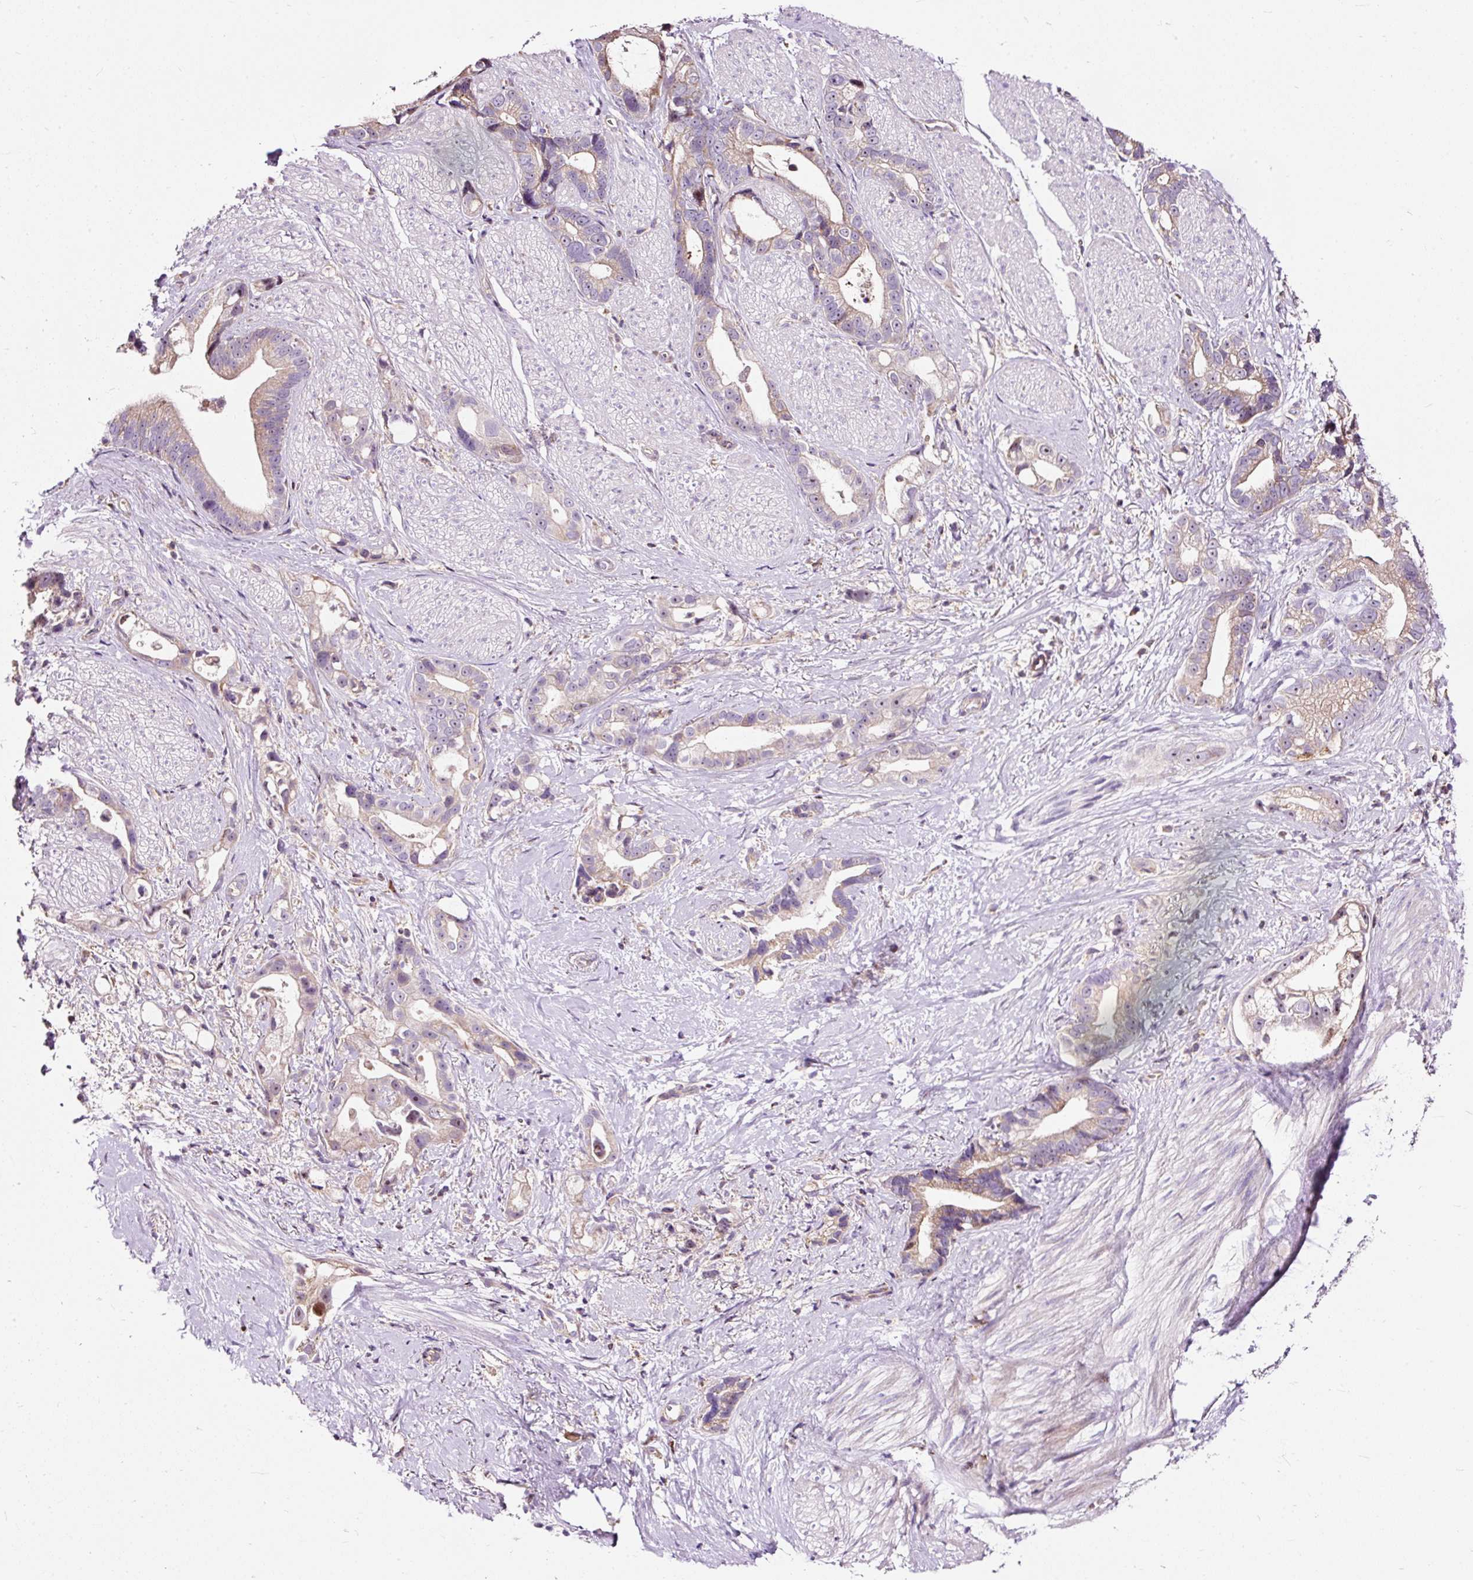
{"staining": {"intensity": "weak", "quantity": "<25%", "location": "cytoplasmic/membranous"}, "tissue": "stomach cancer", "cell_type": "Tumor cells", "image_type": "cancer", "snomed": [{"axis": "morphology", "description": "Adenocarcinoma, NOS"}, {"axis": "topography", "description": "Stomach"}], "caption": "There is no significant staining in tumor cells of stomach cancer (adenocarcinoma). (IHC, brightfield microscopy, high magnification).", "gene": "BOLA3", "patient": {"sex": "male", "age": 55}}